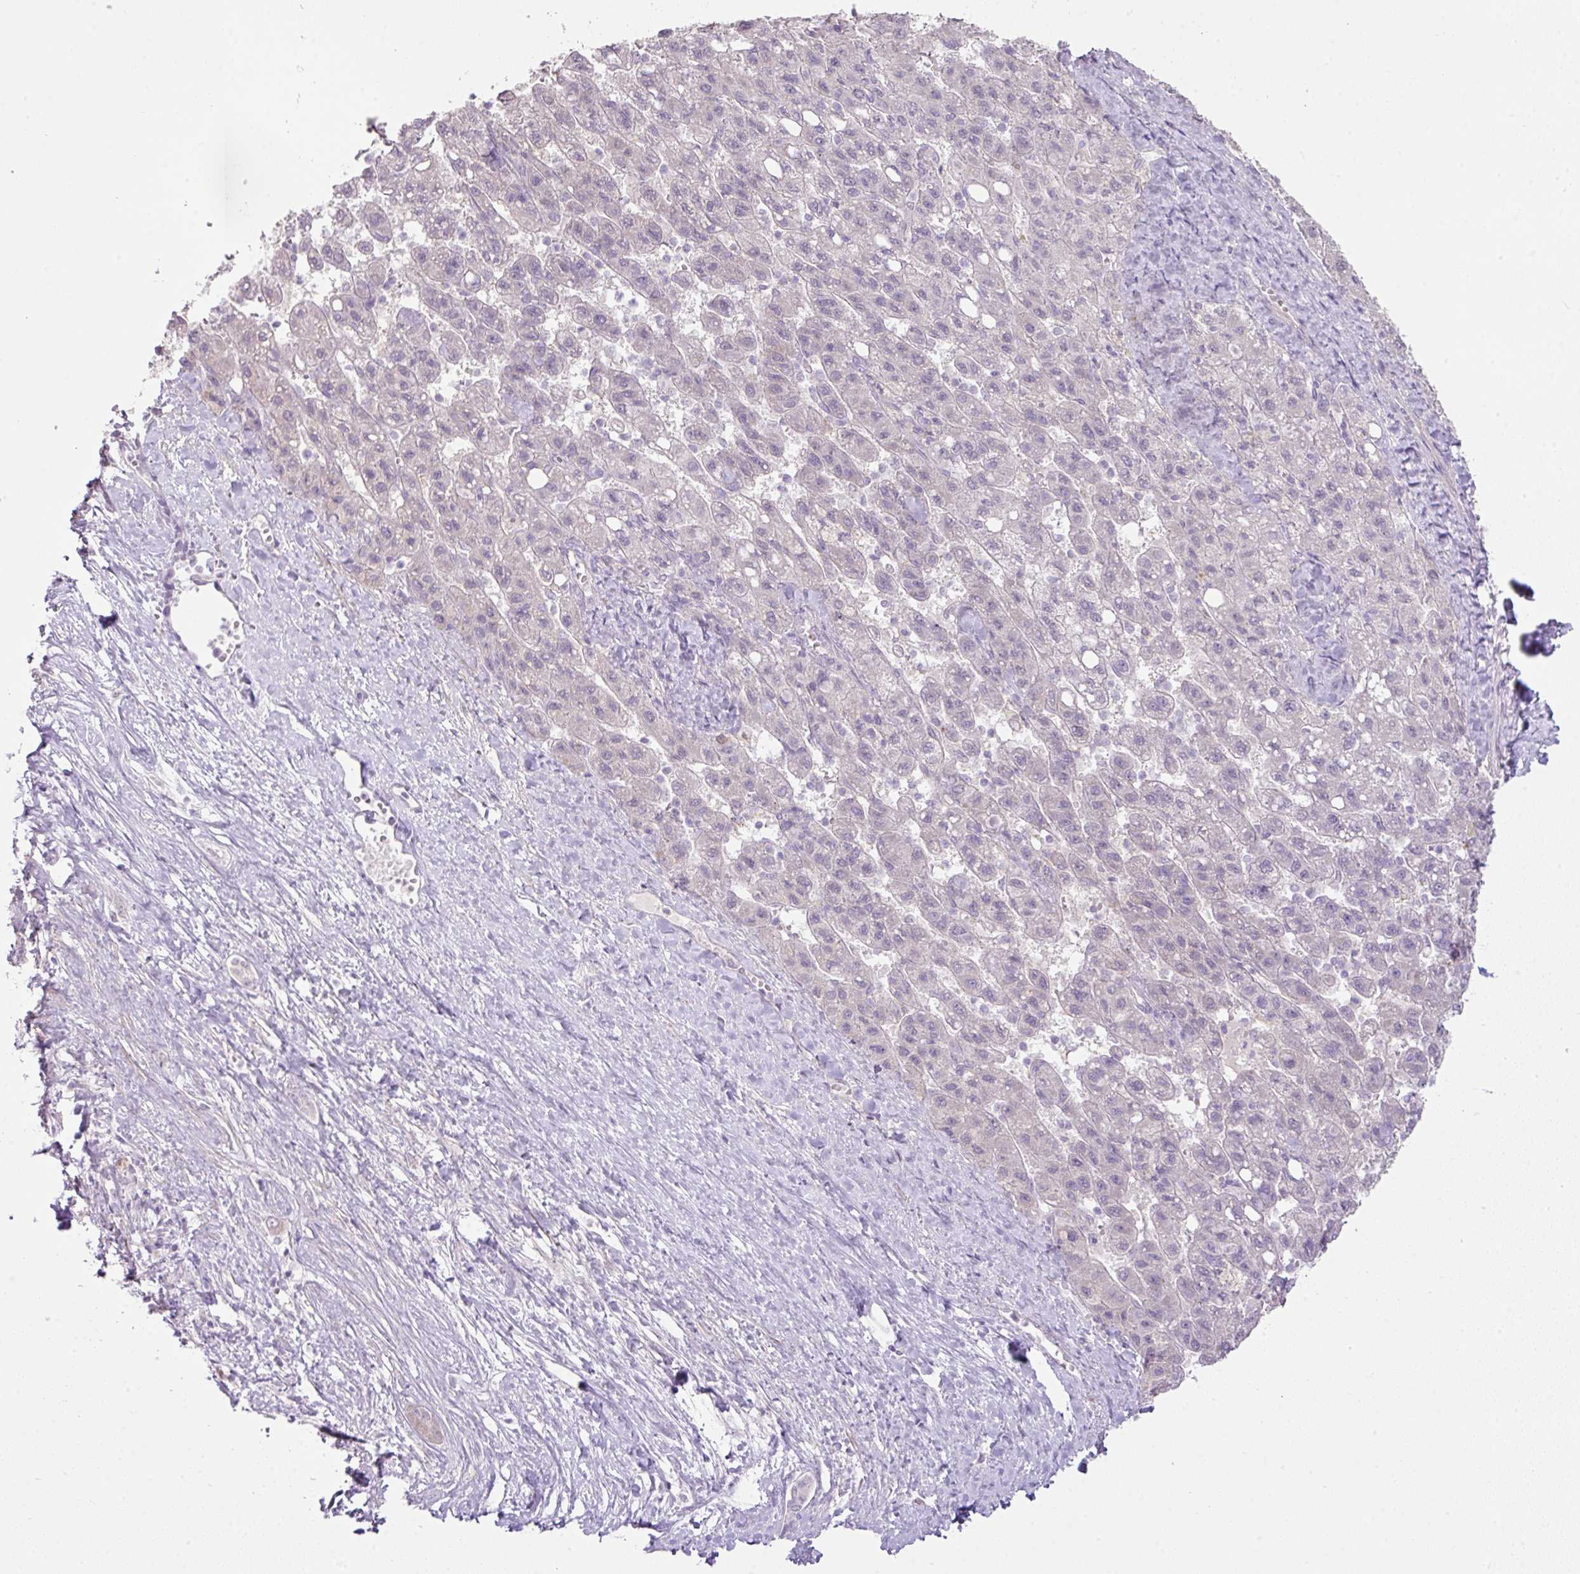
{"staining": {"intensity": "negative", "quantity": "none", "location": "none"}, "tissue": "liver cancer", "cell_type": "Tumor cells", "image_type": "cancer", "snomed": [{"axis": "morphology", "description": "Carcinoma, Hepatocellular, NOS"}, {"axis": "topography", "description": "Liver"}], "caption": "High power microscopy micrograph of an immunohistochemistry photomicrograph of liver cancer, revealing no significant expression in tumor cells. (Brightfield microscopy of DAB IHC at high magnification).", "gene": "DIP2A", "patient": {"sex": "female", "age": 82}}